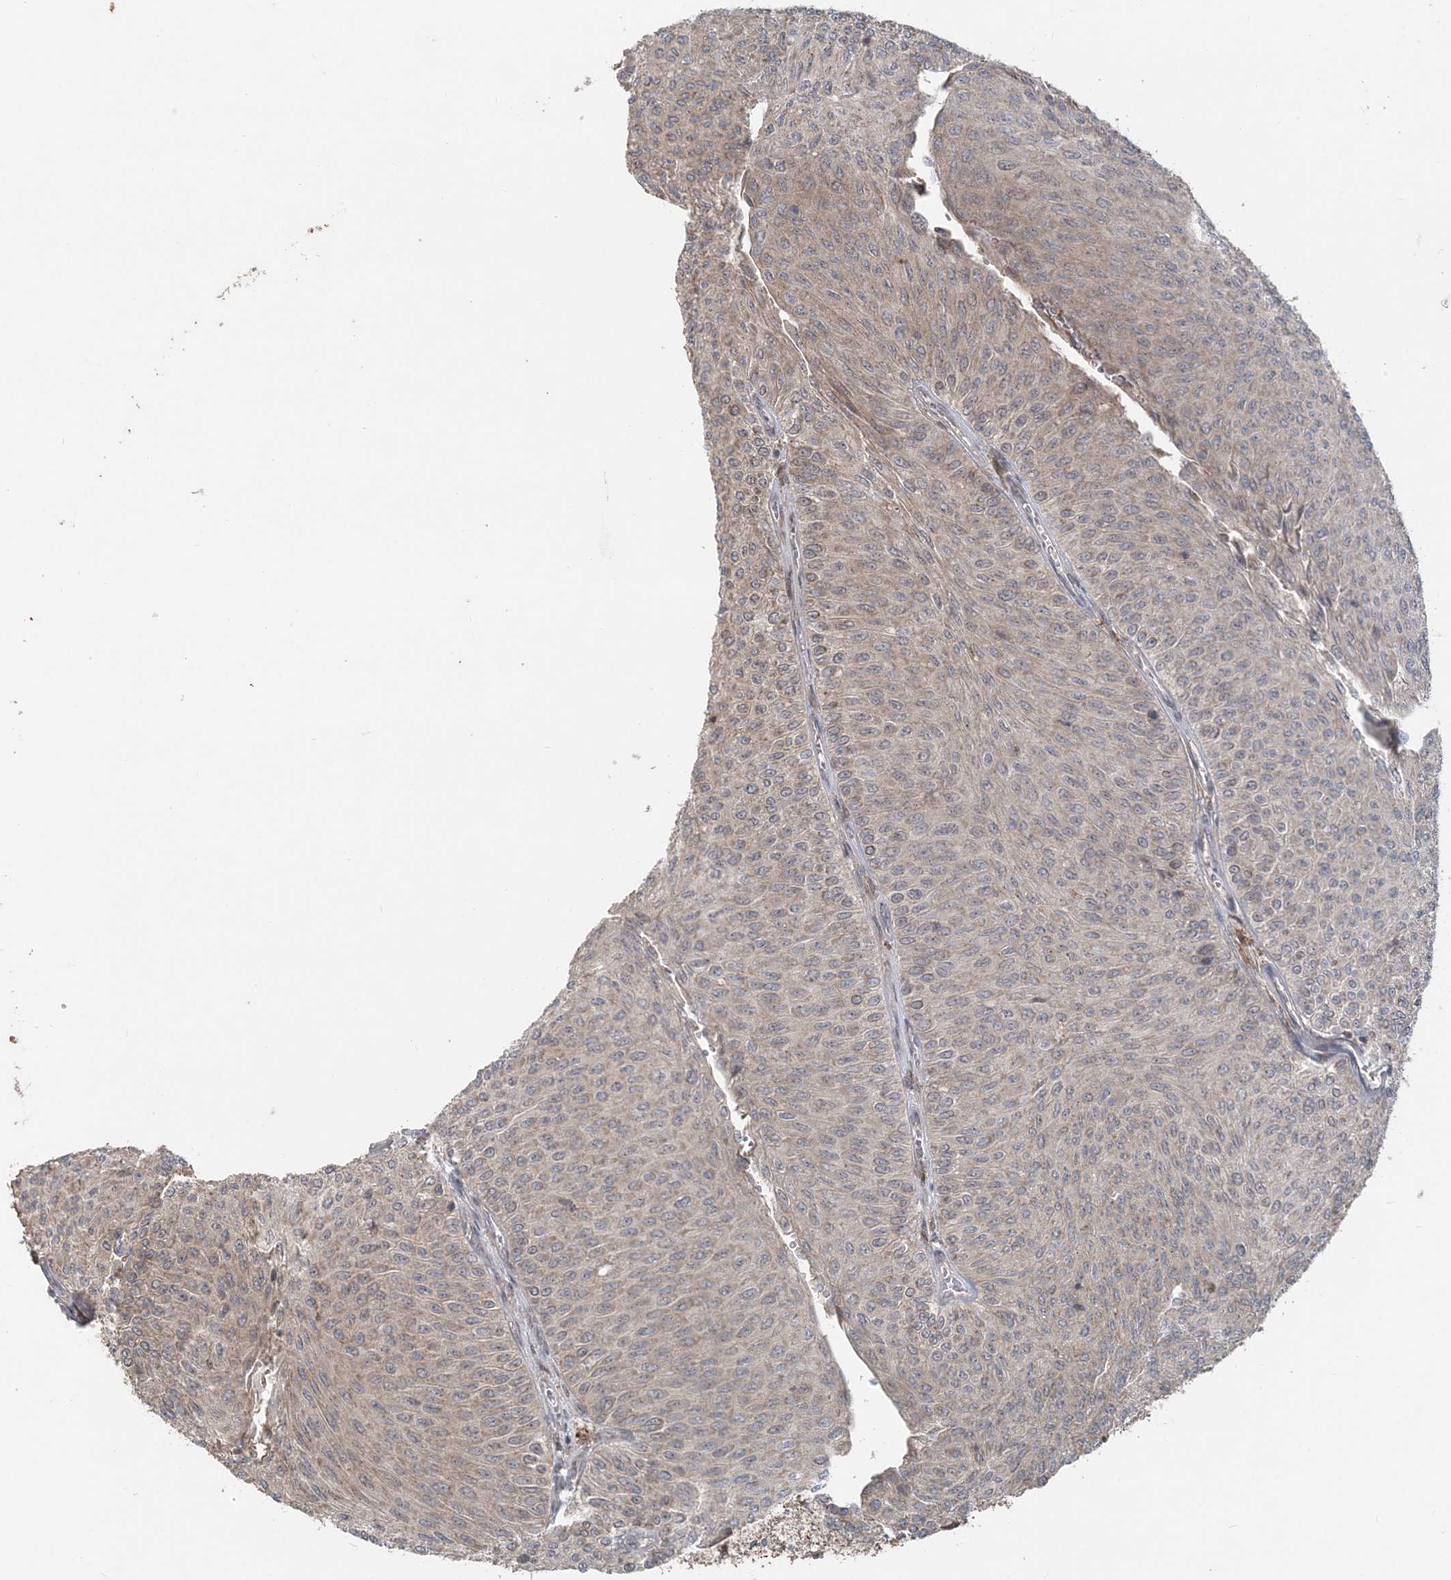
{"staining": {"intensity": "weak", "quantity": "<25%", "location": "cytoplasmic/membranous"}, "tissue": "urothelial cancer", "cell_type": "Tumor cells", "image_type": "cancer", "snomed": [{"axis": "morphology", "description": "Urothelial carcinoma, Low grade"}, {"axis": "topography", "description": "Urinary bladder"}], "caption": "Photomicrograph shows no protein staining in tumor cells of urothelial cancer tissue. (DAB (3,3'-diaminobenzidine) immunohistochemistry (IHC), high magnification).", "gene": "SLU7", "patient": {"sex": "male", "age": 78}}